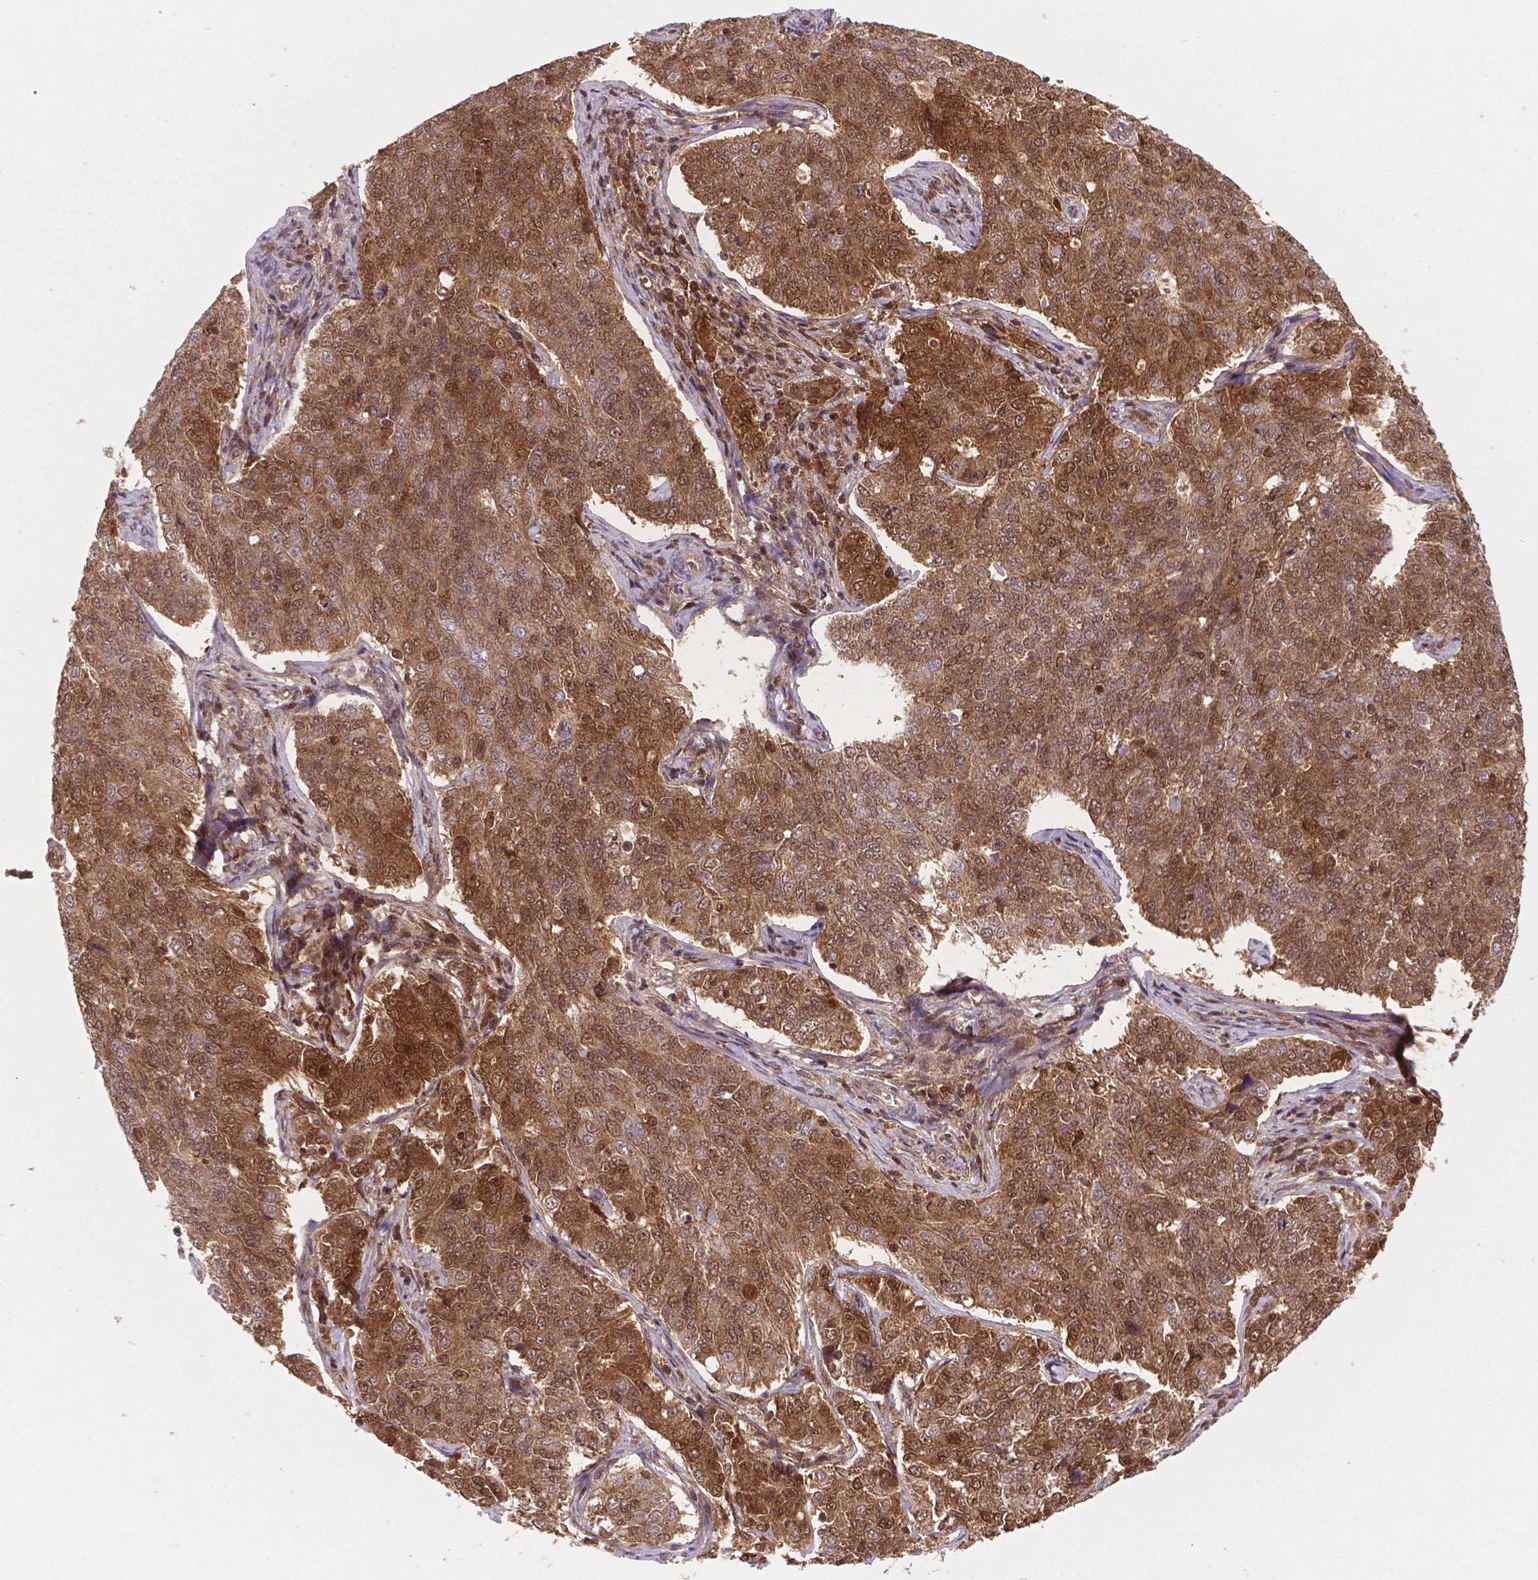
{"staining": {"intensity": "moderate", "quantity": ">75%", "location": "cytoplasmic/membranous,nuclear"}, "tissue": "endometrial cancer", "cell_type": "Tumor cells", "image_type": "cancer", "snomed": [{"axis": "morphology", "description": "Adenocarcinoma, NOS"}, {"axis": "topography", "description": "Endometrium"}], "caption": "The micrograph demonstrates a brown stain indicating the presence of a protein in the cytoplasmic/membranous and nuclear of tumor cells in endometrial adenocarcinoma.", "gene": "UBE2L6", "patient": {"sex": "female", "age": 43}}